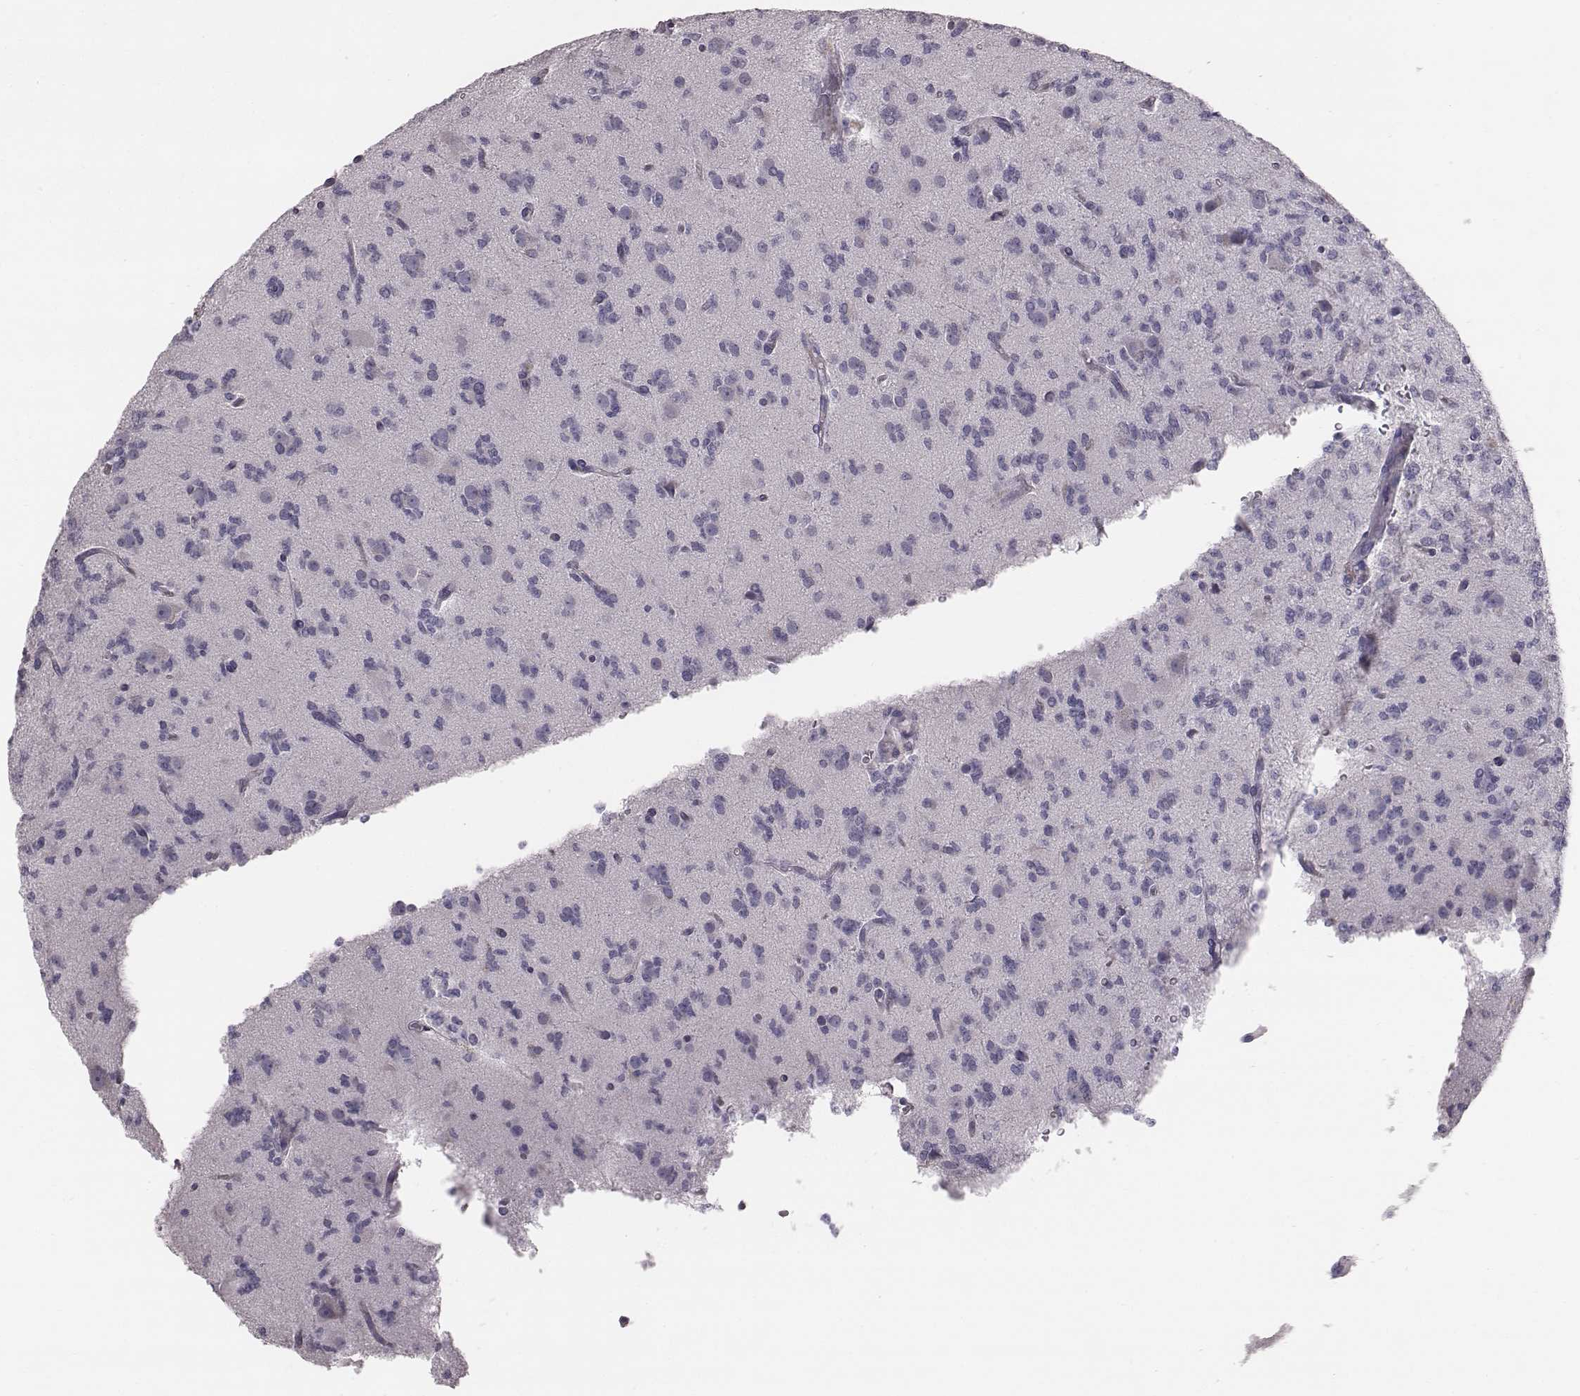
{"staining": {"intensity": "negative", "quantity": "none", "location": "none"}, "tissue": "glioma", "cell_type": "Tumor cells", "image_type": "cancer", "snomed": [{"axis": "morphology", "description": "Glioma, malignant, Low grade"}, {"axis": "topography", "description": "Brain"}], "caption": "DAB immunohistochemical staining of human malignant low-grade glioma shows no significant expression in tumor cells. (Brightfield microscopy of DAB (3,3'-diaminobenzidine) immunohistochemistry (IHC) at high magnification).", "gene": "C6orf58", "patient": {"sex": "male", "age": 27}}